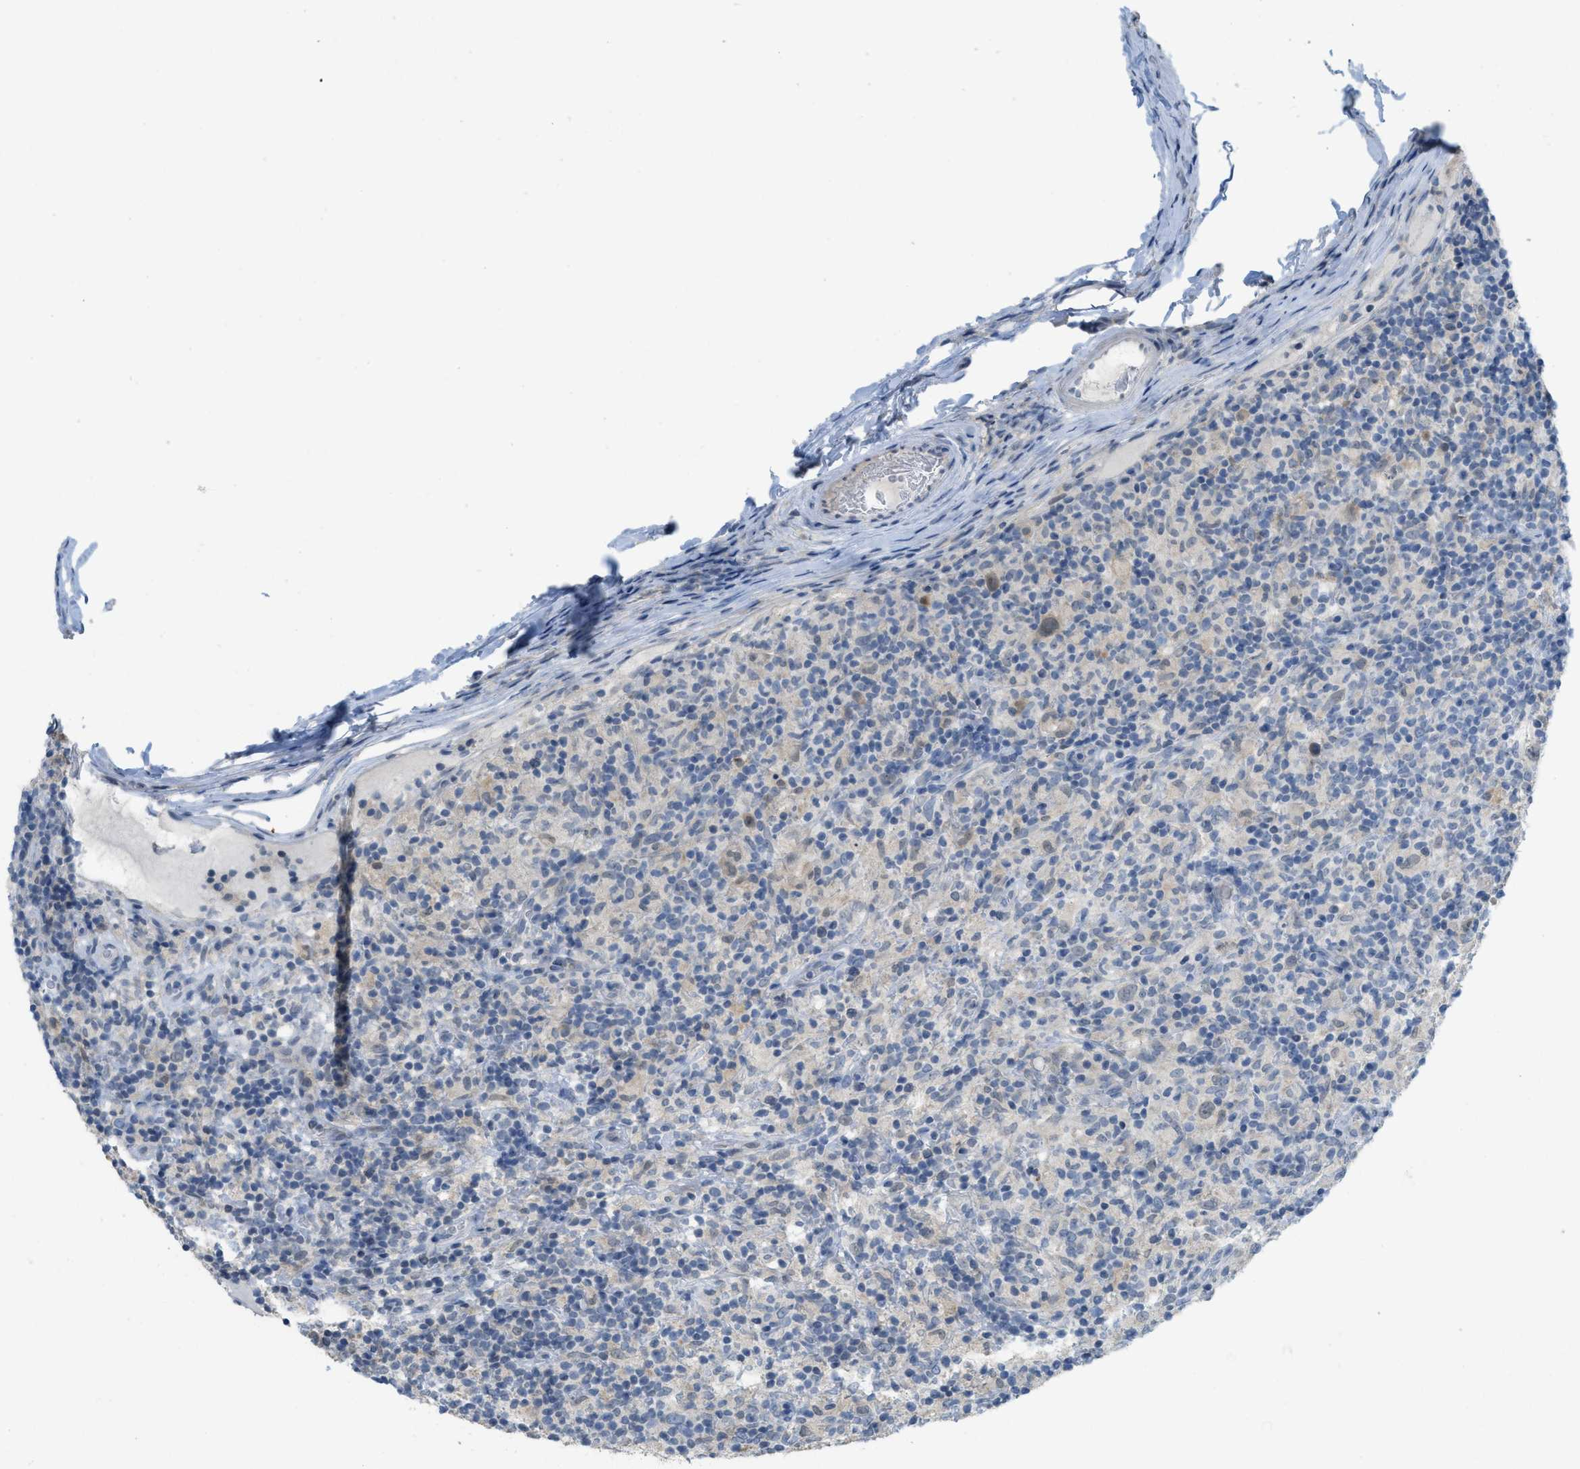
{"staining": {"intensity": "weak", "quantity": "<25%", "location": "cytoplasmic/membranous,nuclear"}, "tissue": "lymphoma", "cell_type": "Tumor cells", "image_type": "cancer", "snomed": [{"axis": "morphology", "description": "Hodgkin's disease, NOS"}, {"axis": "topography", "description": "Lymph node"}], "caption": "The image exhibits no staining of tumor cells in Hodgkin's disease. Brightfield microscopy of IHC stained with DAB (3,3'-diaminobenzidine) (brown) and hematoxylin (blue), captured at high magnification.", "gene": "TXNDC2", "patient": {"sex": "male", "age": 70}}